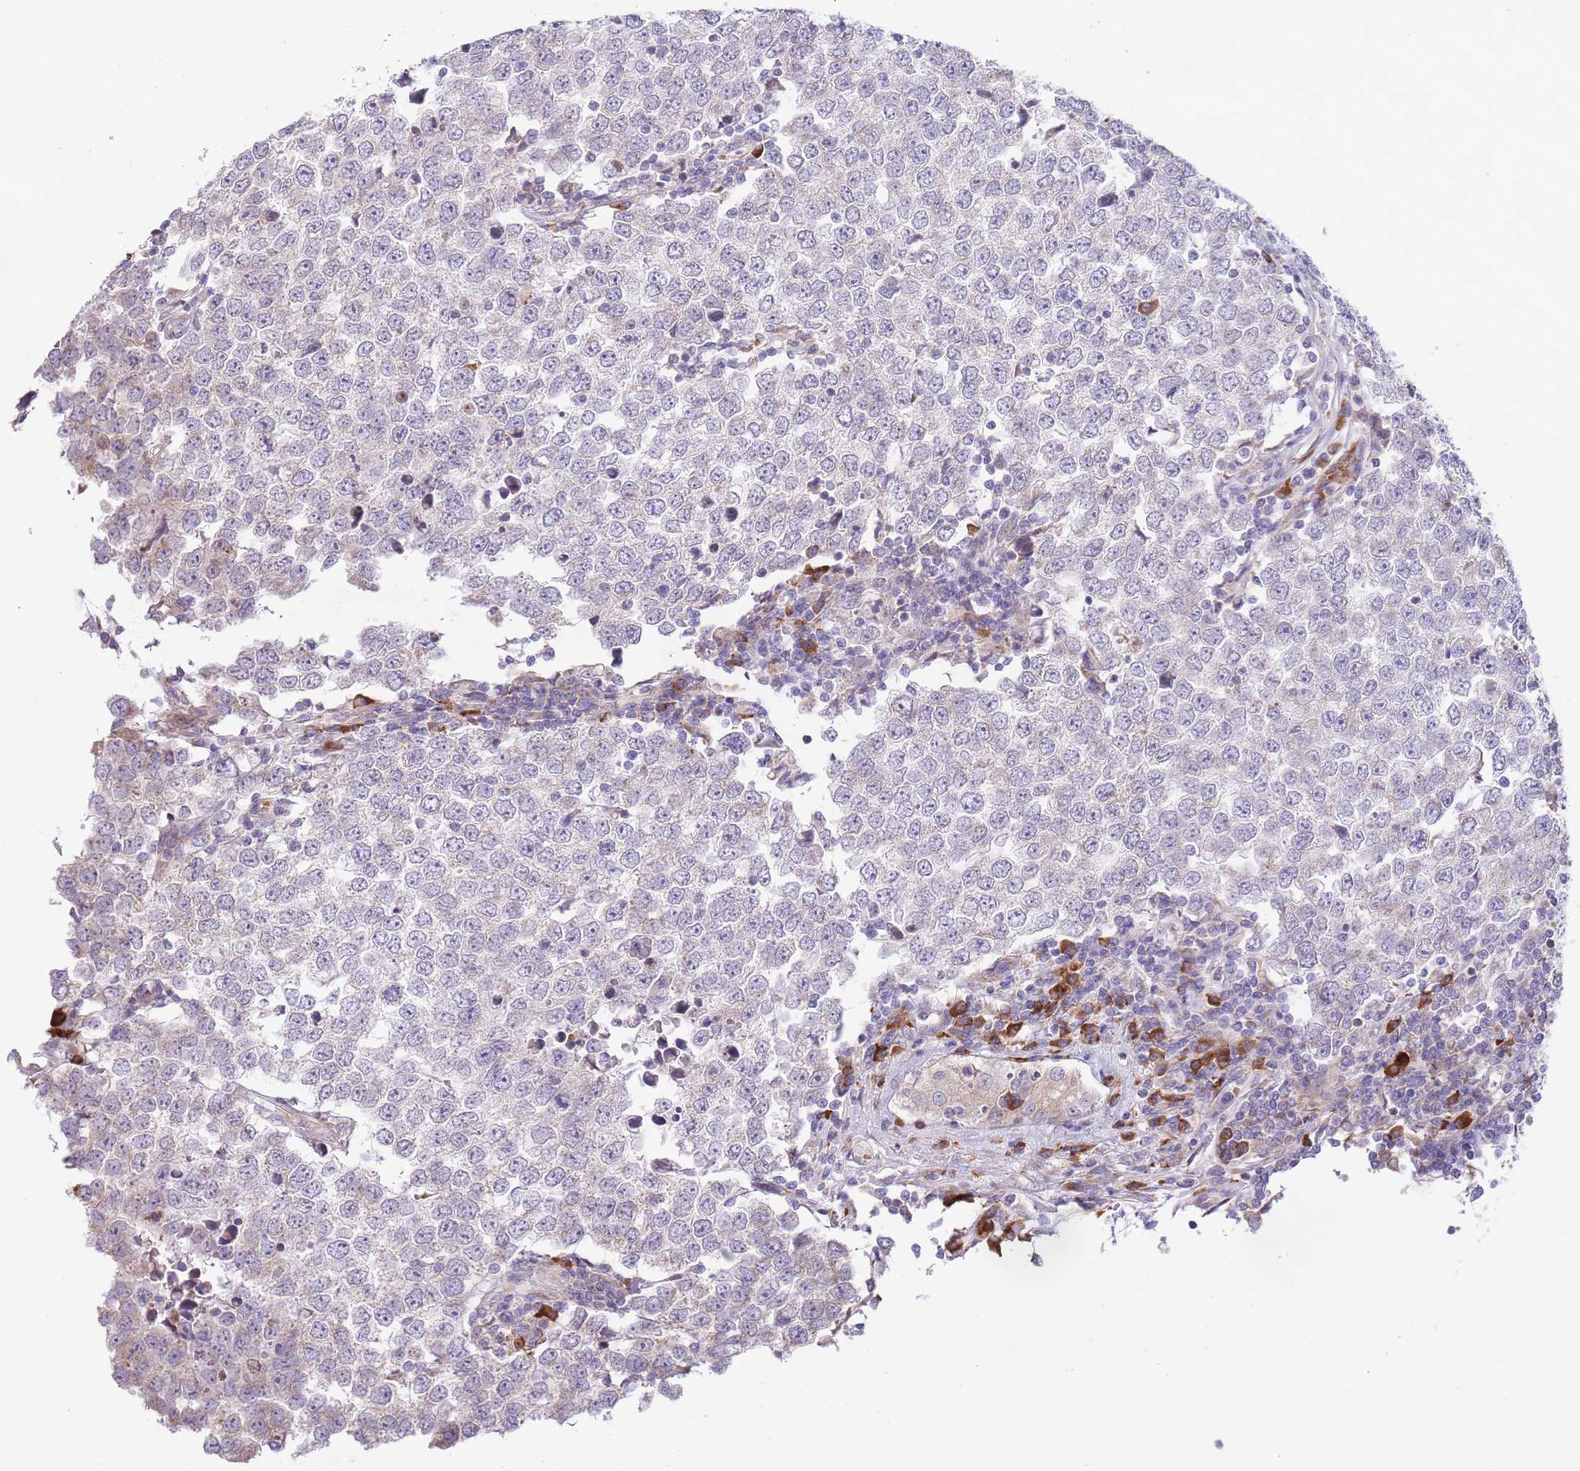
{"staining": {"intensity": "negative", "quantity": "none", "location": "none"}, "tissue": "testis cancer", "cell_type": "Tumor cells", "image_type": "cancer", "snomed": [{"axis": "morphology", "description": "Seminoma, NOS"}, {"axis": "morphology", "description": "Carcinoma, Embryonal, NOS"}, {"axis": "topography", "description": "Testis"}], "caption": "This photomicrograph is of testis seminoma stained with immunohistochemistry to label a protein in brown with the nuclei are counter-stained blue. There is no positivity in tumor cells. (Brightfield microscopy of DAB (3,3'-diaminobenzidine) immunohistochemistry (IHC) at high magnification).", "gene": "DAND5", "patient": {"sex": "male", "age": 28}}